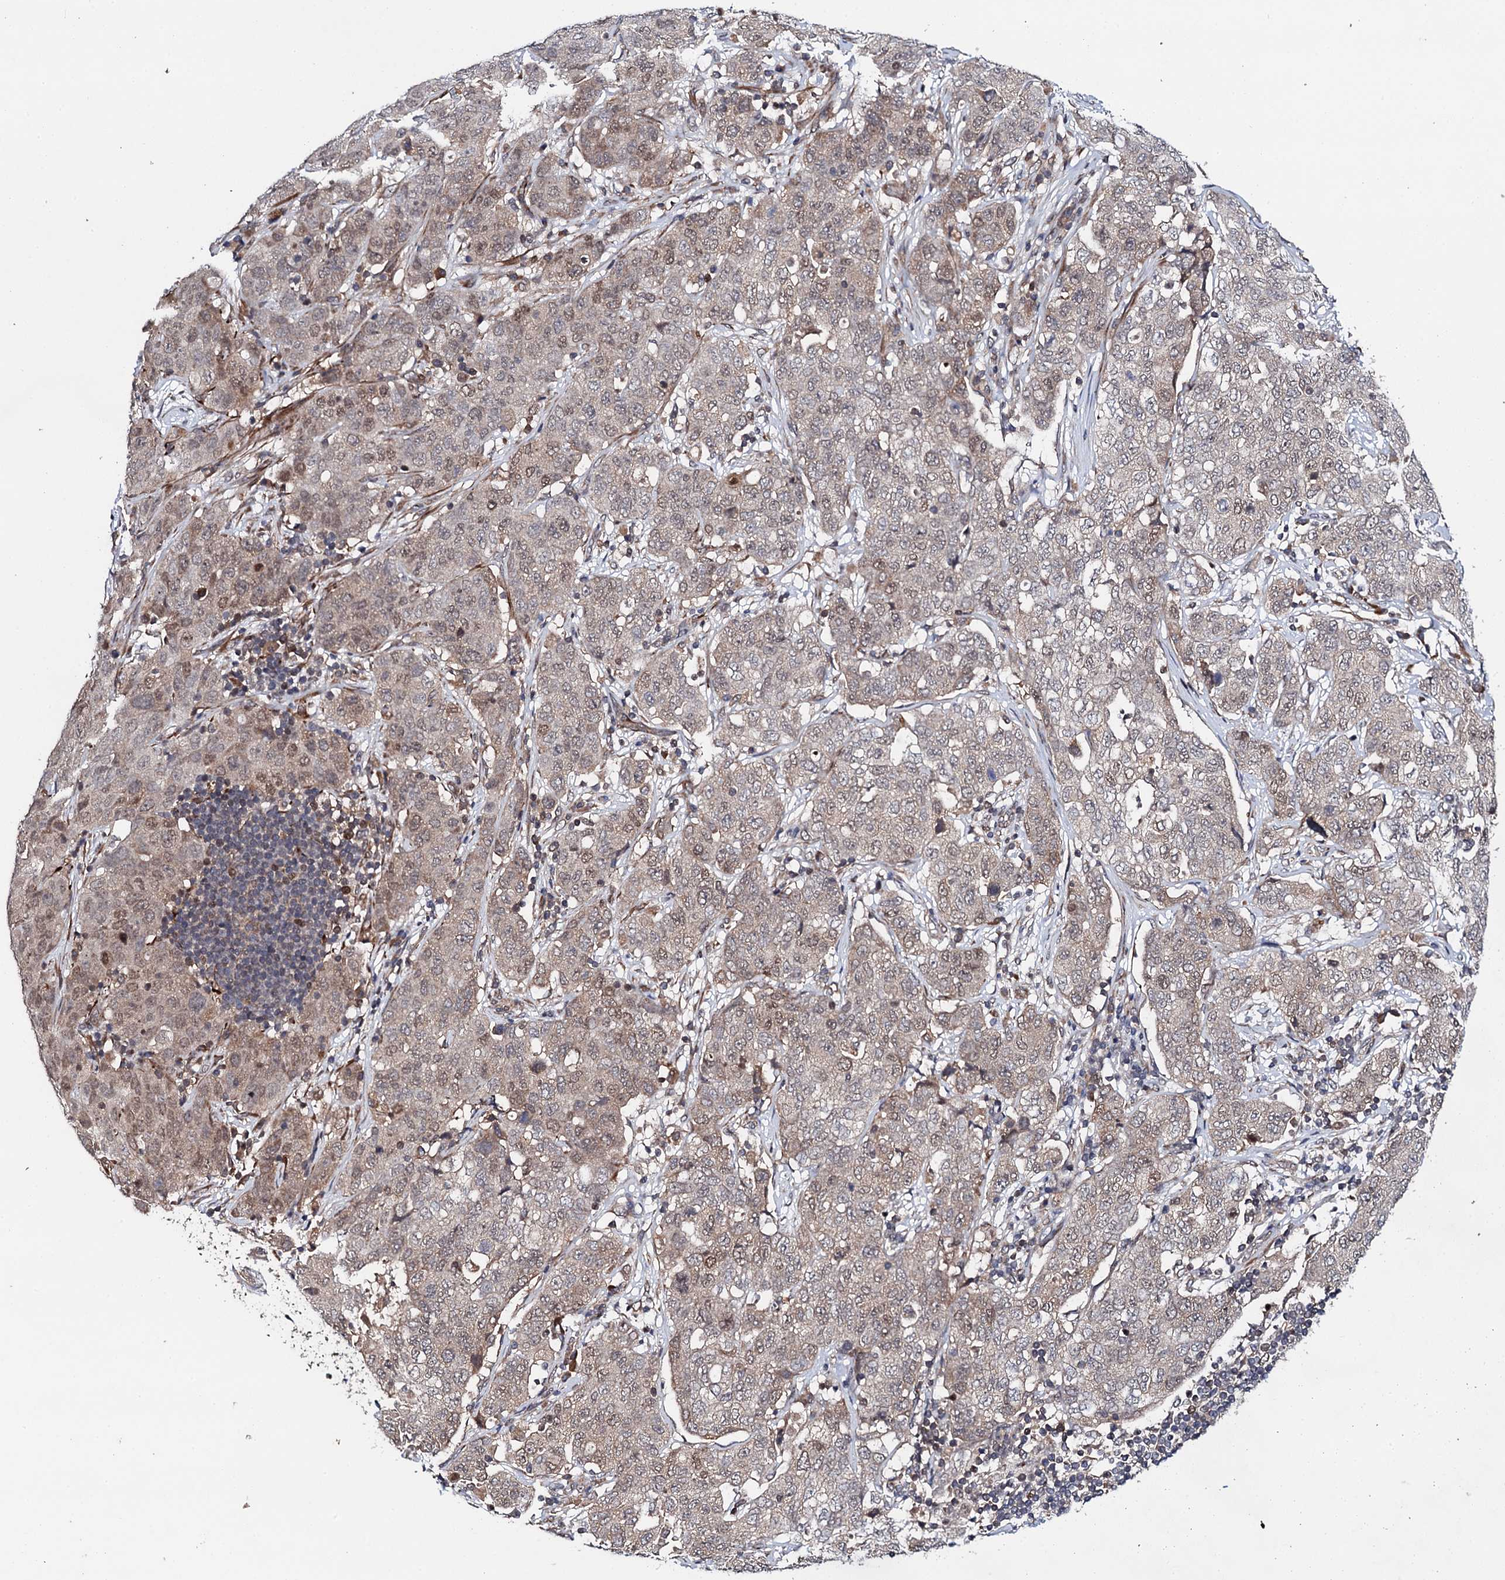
{"staining": {"intensity": "weak", "quantity": "25%-75%", "location": "nuclear"}, "tissue": "stomach cancer", "cell_type": "Tumor cells", "image_type": "cancer", "snomed": [{"axis": "morphology", "description": "Normal tissue, NOS"}, {"axis": "morphology", "description": "Adenocarcinoma, NOS"}, {"axis": "topography", "description": "Lymph node"}, {"axis": "topography", "description": "Stomach"}], "caption": "This histopathology image exhibits IHC staining of human adenocarcinoma (stomach), with low weak nuclear expression in about 25%-75% of tumor cells.", "gene": "FAM111A", "patient": {"sex": "male", "age": 48}}